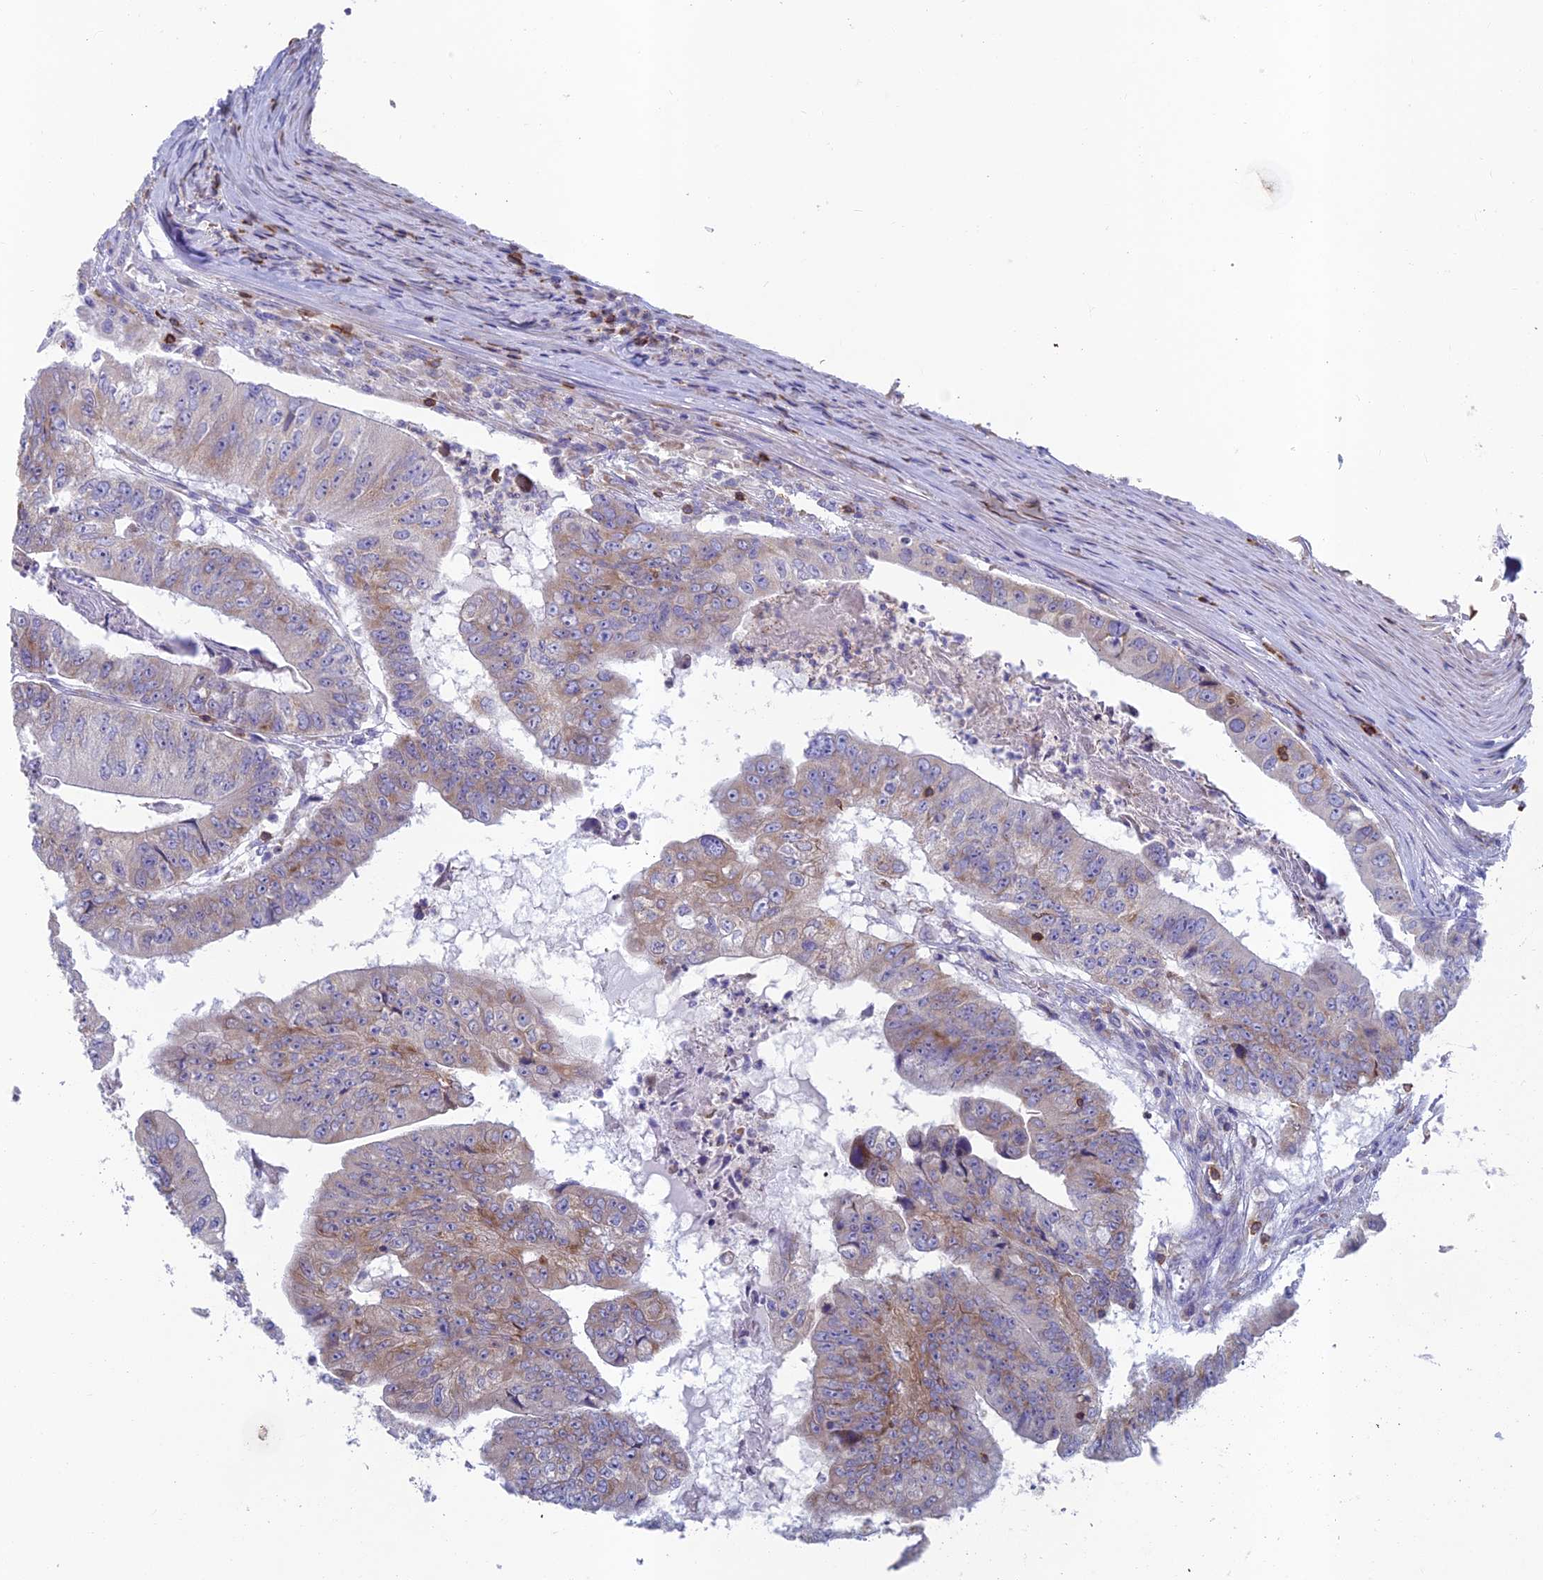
{"staining": {"intensity": "weak", "quantity": "<25%", "location": "cytoplasmic/membranous"}, "tissue": "colorectal cancer", "cell_type": "Tumor cells", "image_type": "cancer", "snomed": [{"axis": "morphology", "description": "Adenocarcinoma, NOS"}, {"axis": "topography", "description": "Colon"}], "caption": "High power microscopy micrograph of an immunohistochemistry micrograph of colorectal adenocarcinoma, revealing no significant staining in tumor cells.", "gene": "ABI3BP", "patient": {"sex": "female", "age": 67}}